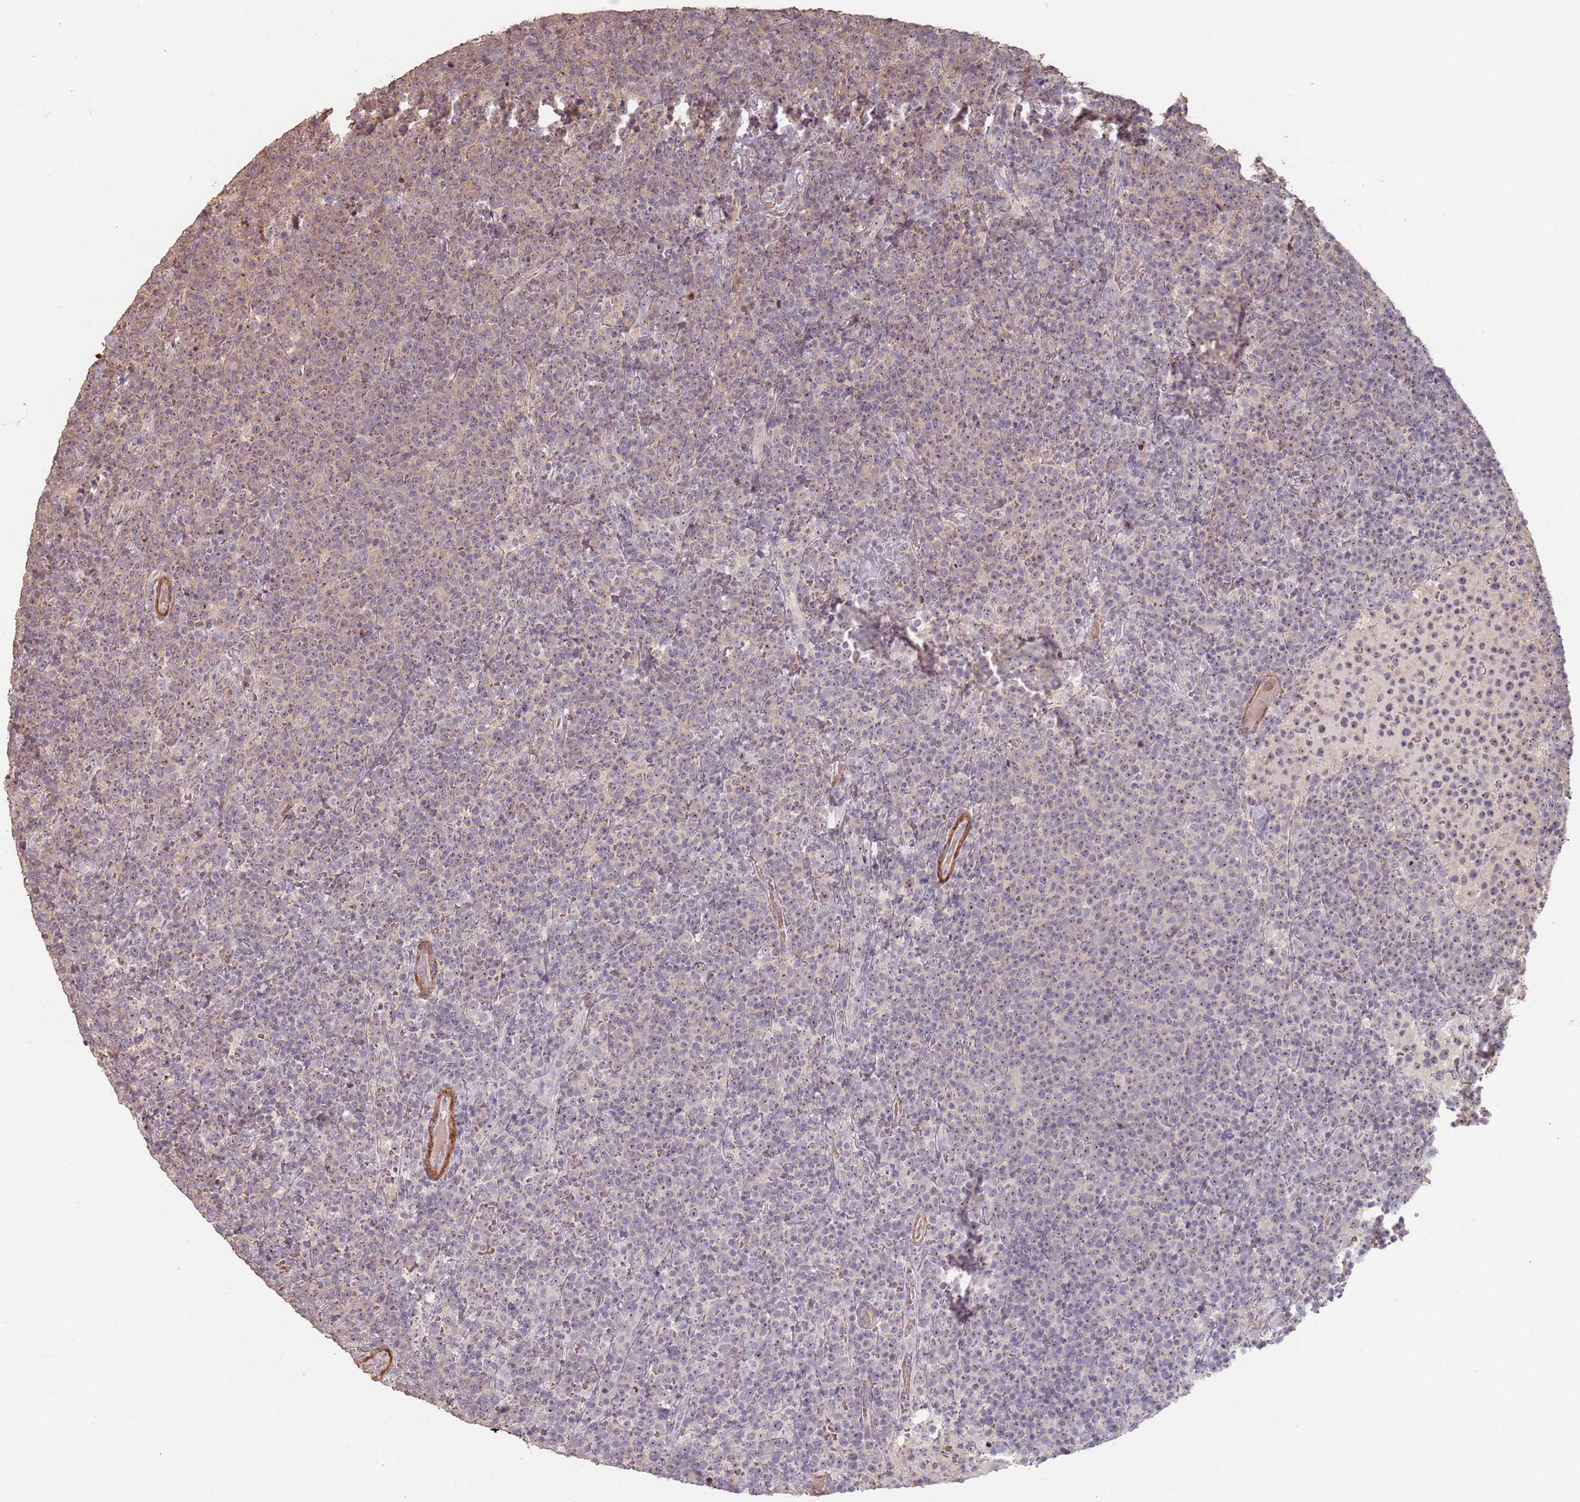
{"staining": {"intensity": "moderate", "quantity": ">75%", "location": "nuclear"}, "tissue": "lymphoma", "cell_type": "Tumor cells", "image_type": "cancer", "snomed": [{"axis": "morphology", "description": "Malignant lymphoma, non-Hodgkin's type, High grade"}, {"axis": "topography", "description": "Lymph node"}], "caption": "Immunohistochemistry (IHC) of lymphoma demonstrates medium levels of moderate nuclear staining in about >75% of tumor cells. Nuclei are stained in blue.", "gene": "ADTRP", "patient": {"sex": "male", "age": 61}}